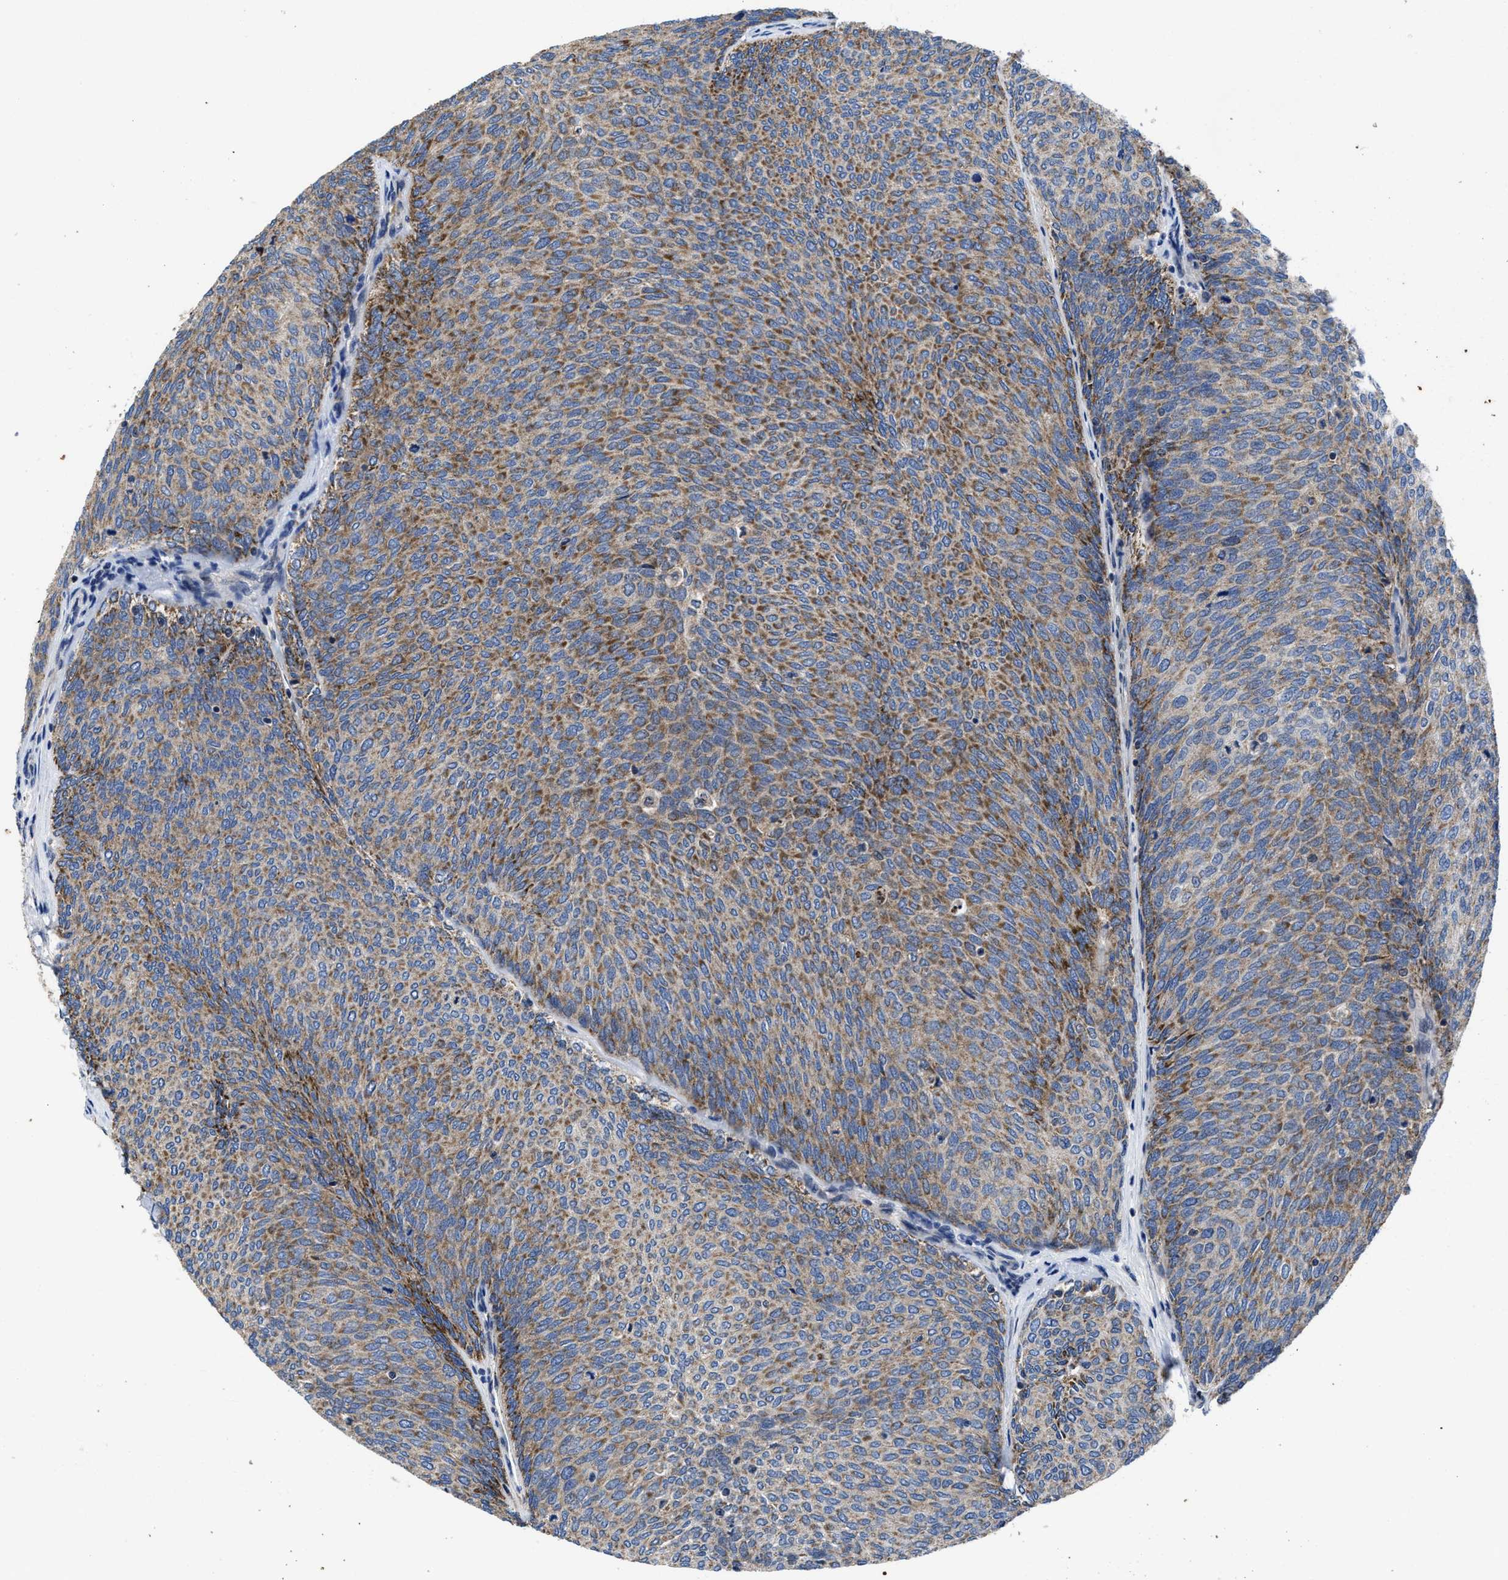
{"staining": {"intensity": "moderate", "quantity": ">75%", "location": "cytoplasmic/membranous"}, "tissue": "urothelial cancer", "cell_type": "Tumor cells", "image_type": "cancer", "snomed": [{"axis": "morphology", "description": "Urothelial carcinoma, Low grade"}, {"axis": "topography", "description": "Urinary bladder"}], "caption": "Immunohistochemical staining of human urothelial cancer exhibits medium levels of moderate cytoplasmic/membranous protein staining in approximately >75% of tumor cells. The staining is performed using DAB (3,3'-diaminobenzidine) brown chromogen to label protein expression. The nuclei are counter-stained blue using hematoxylin.", "gene": "CACNA1D", "patient": {"sex": "female", "age": 79}}